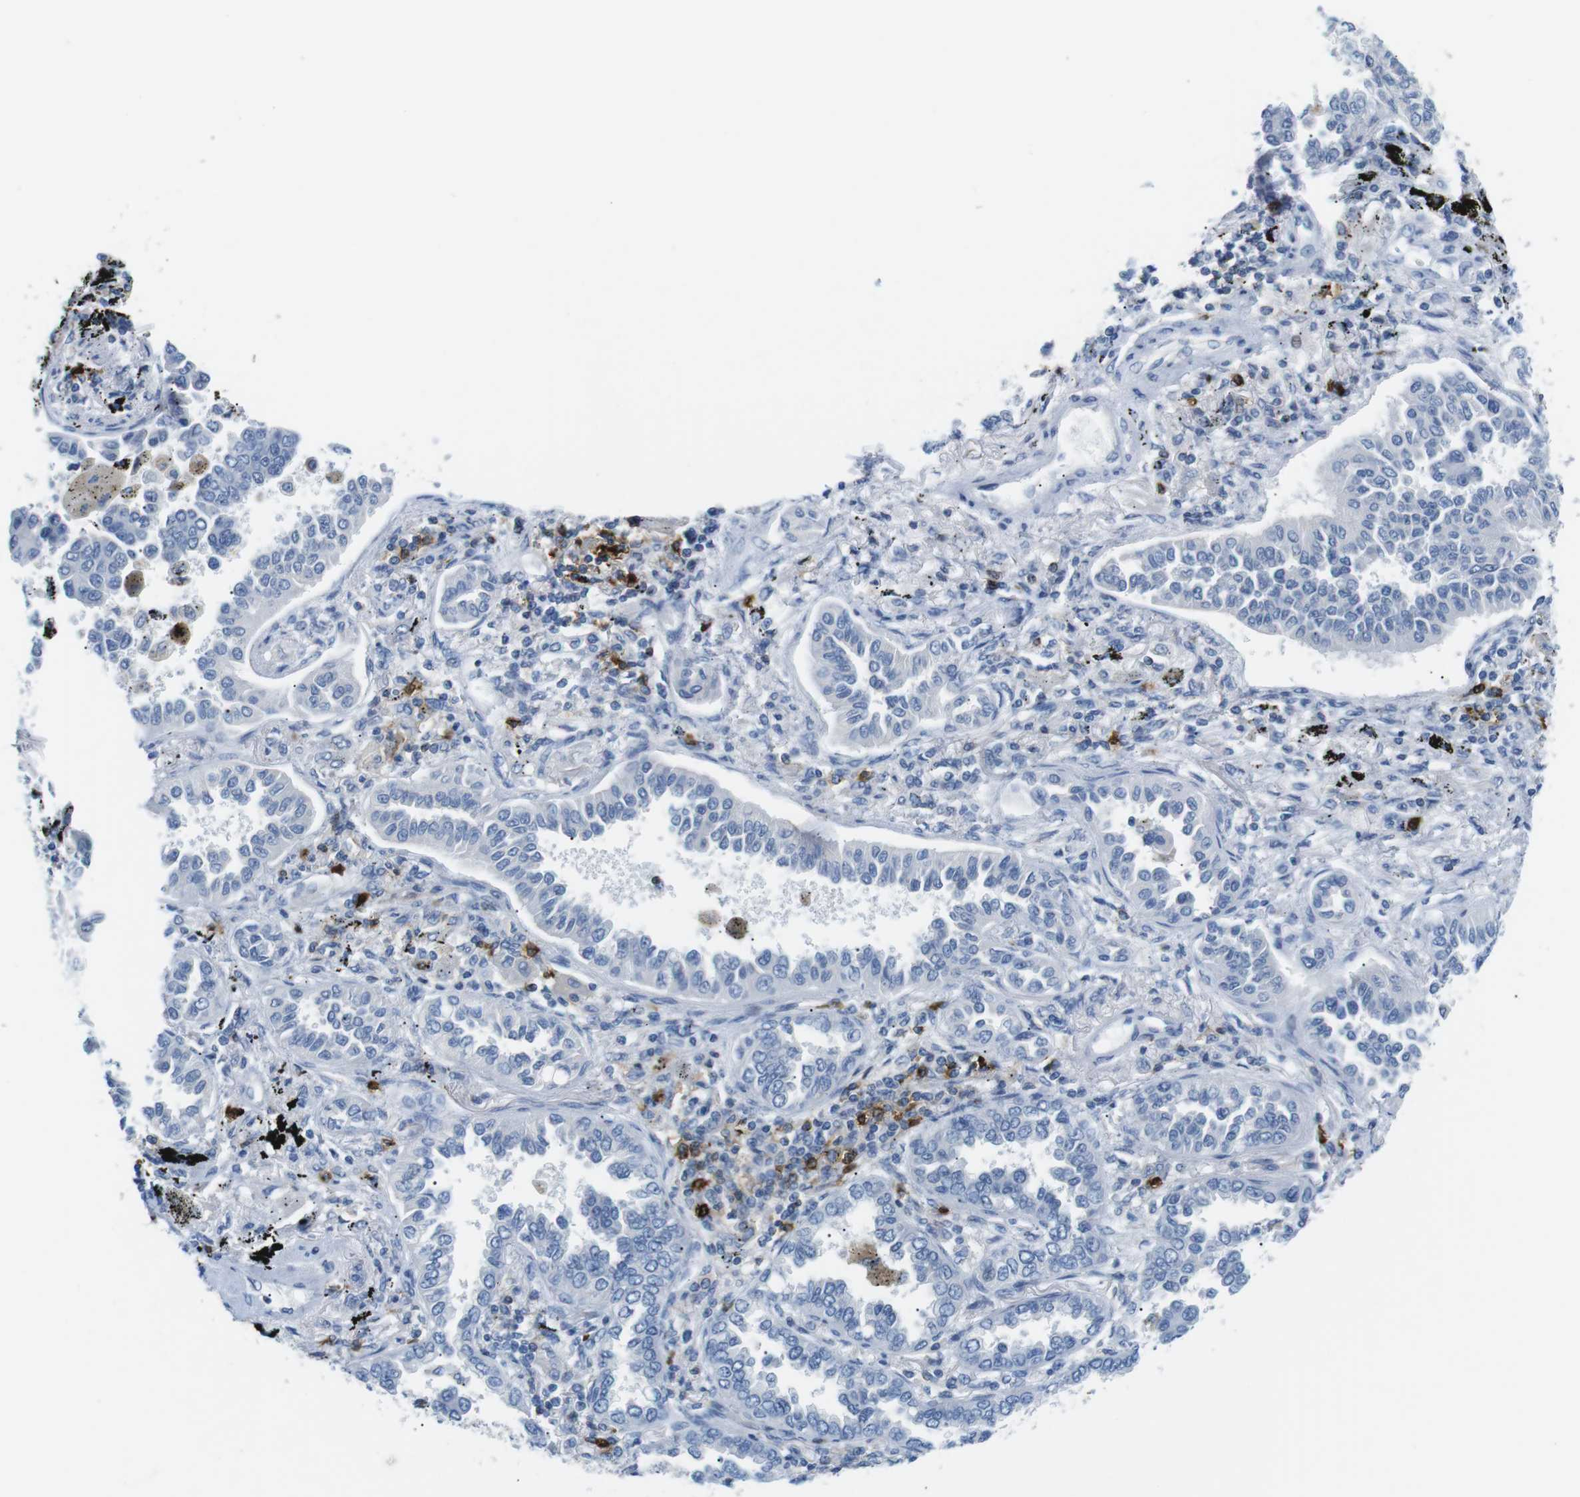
{"staining": {"intensity": "negative", "quantity": "none", "location": "none"}, "tissue": "lung cancer", "cell_type": "Tumor cells", "image_type": "cancer", "snomed": [{"axis": "morphology", "description": "Normal tissue, NOS"}, {"axis": "morphology", "description": "Adenocarcinoma, NOS"}, {"axis": "topography", "description": "Lung"}], "caption": "A high-resolution image shows immunohistochemistry (IHC) staining of adenocarcinoma (lung), which displays no significant positivity in tumor cells.", "gene": "TNFRSF4", "patient": {"sex": "male", "age": 59}}